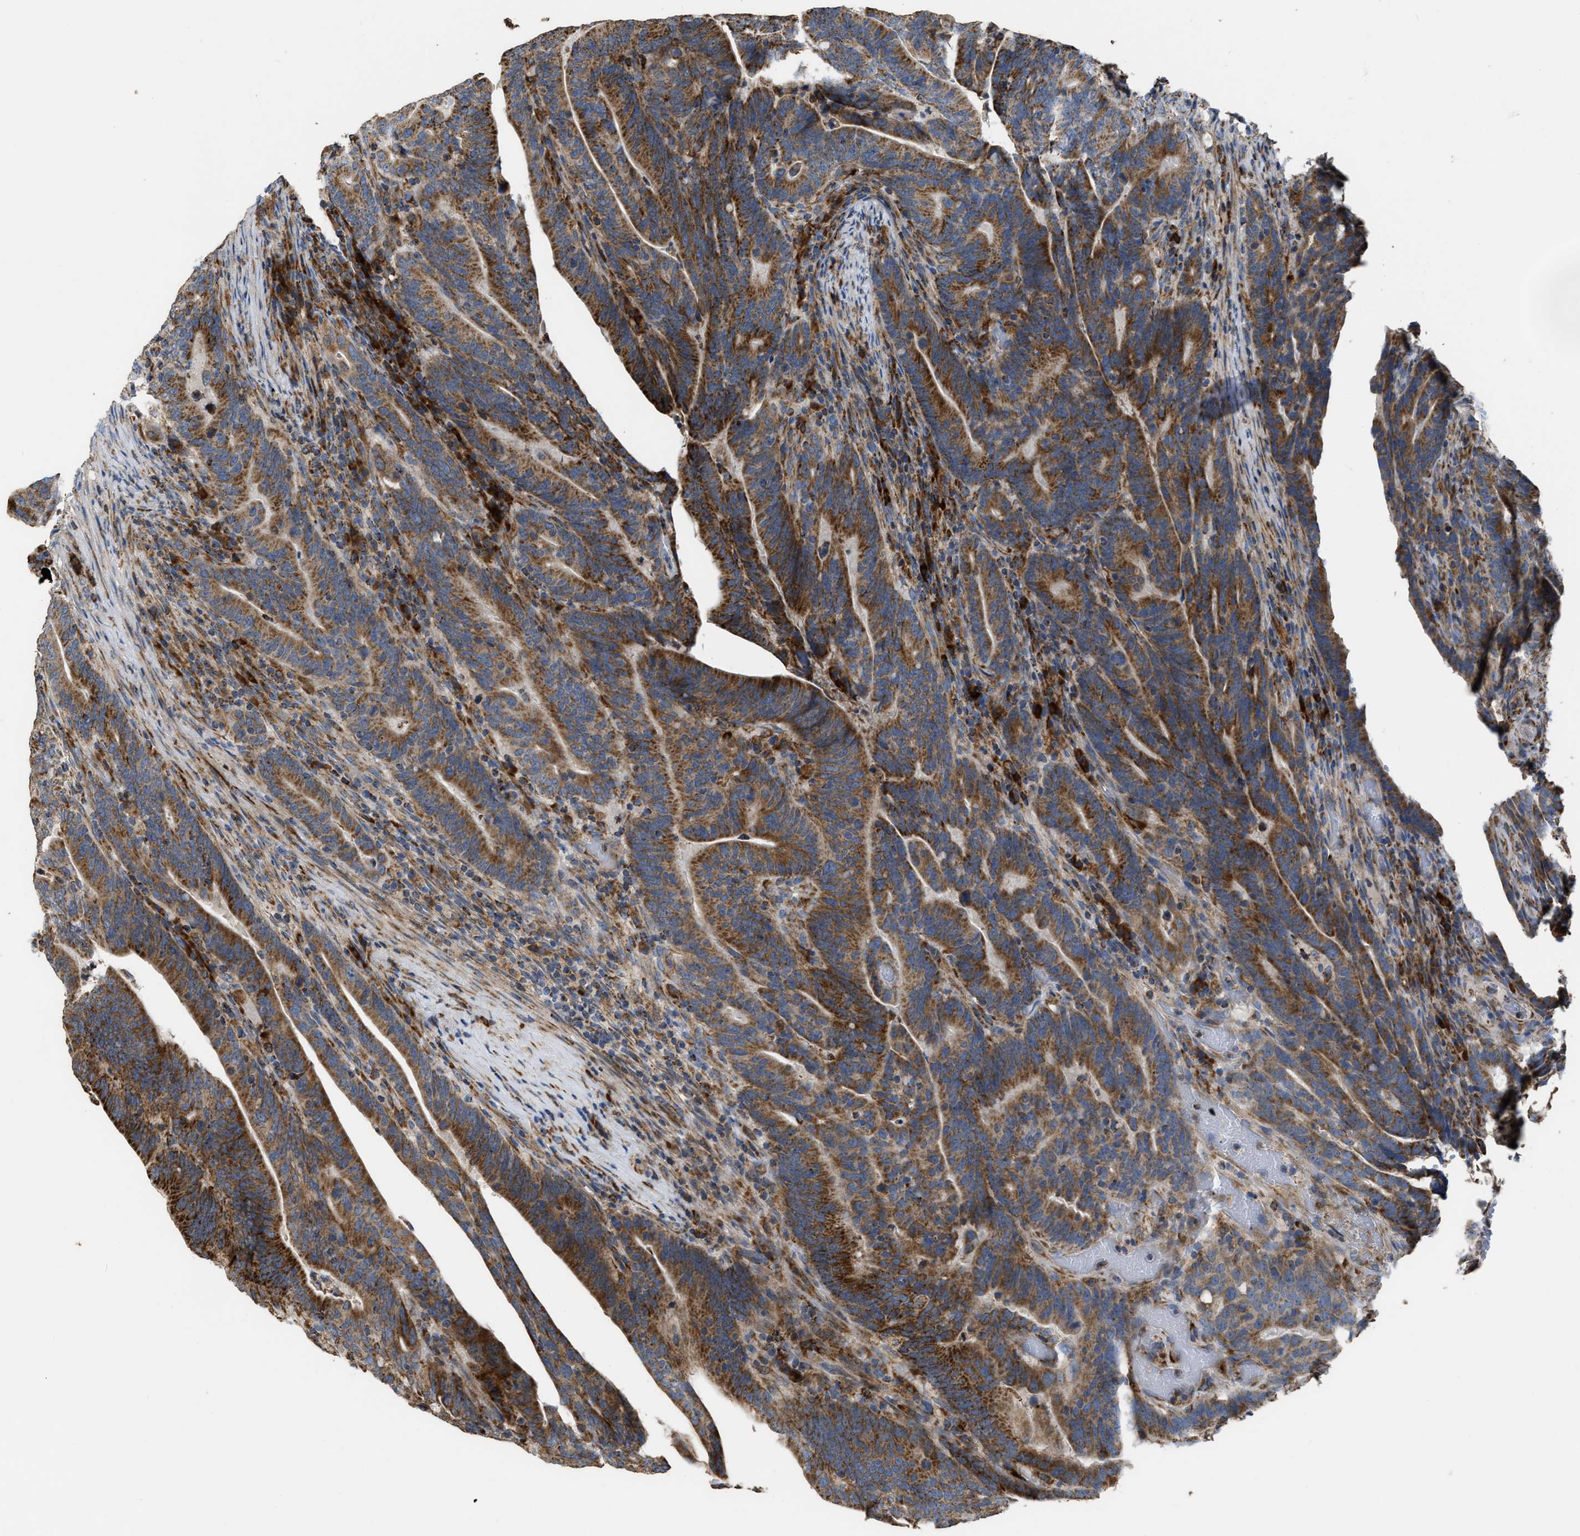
{"staining": {"intensity": "moderate", "quantity": ">75%", "location": "cytoplasmic/membranous"}, "tissue": "colorectal cancer", "cell_type": "Tumor cells", "image_type": "cancer", "snomed": [{"axis": "morphology", "description": "Adenocarcinoma, NOS"}, {"axis": "topography", "description": "Colon"}], "caption": "This histopathology image shows immunohistochemistry staining of human colorectal adenocarcinoma, with medium moderate cytoplasmic/membranous expression in about >75% of tumor cells.", "gene": "AK2", "patient": {"sex": "female", "age": 66}}